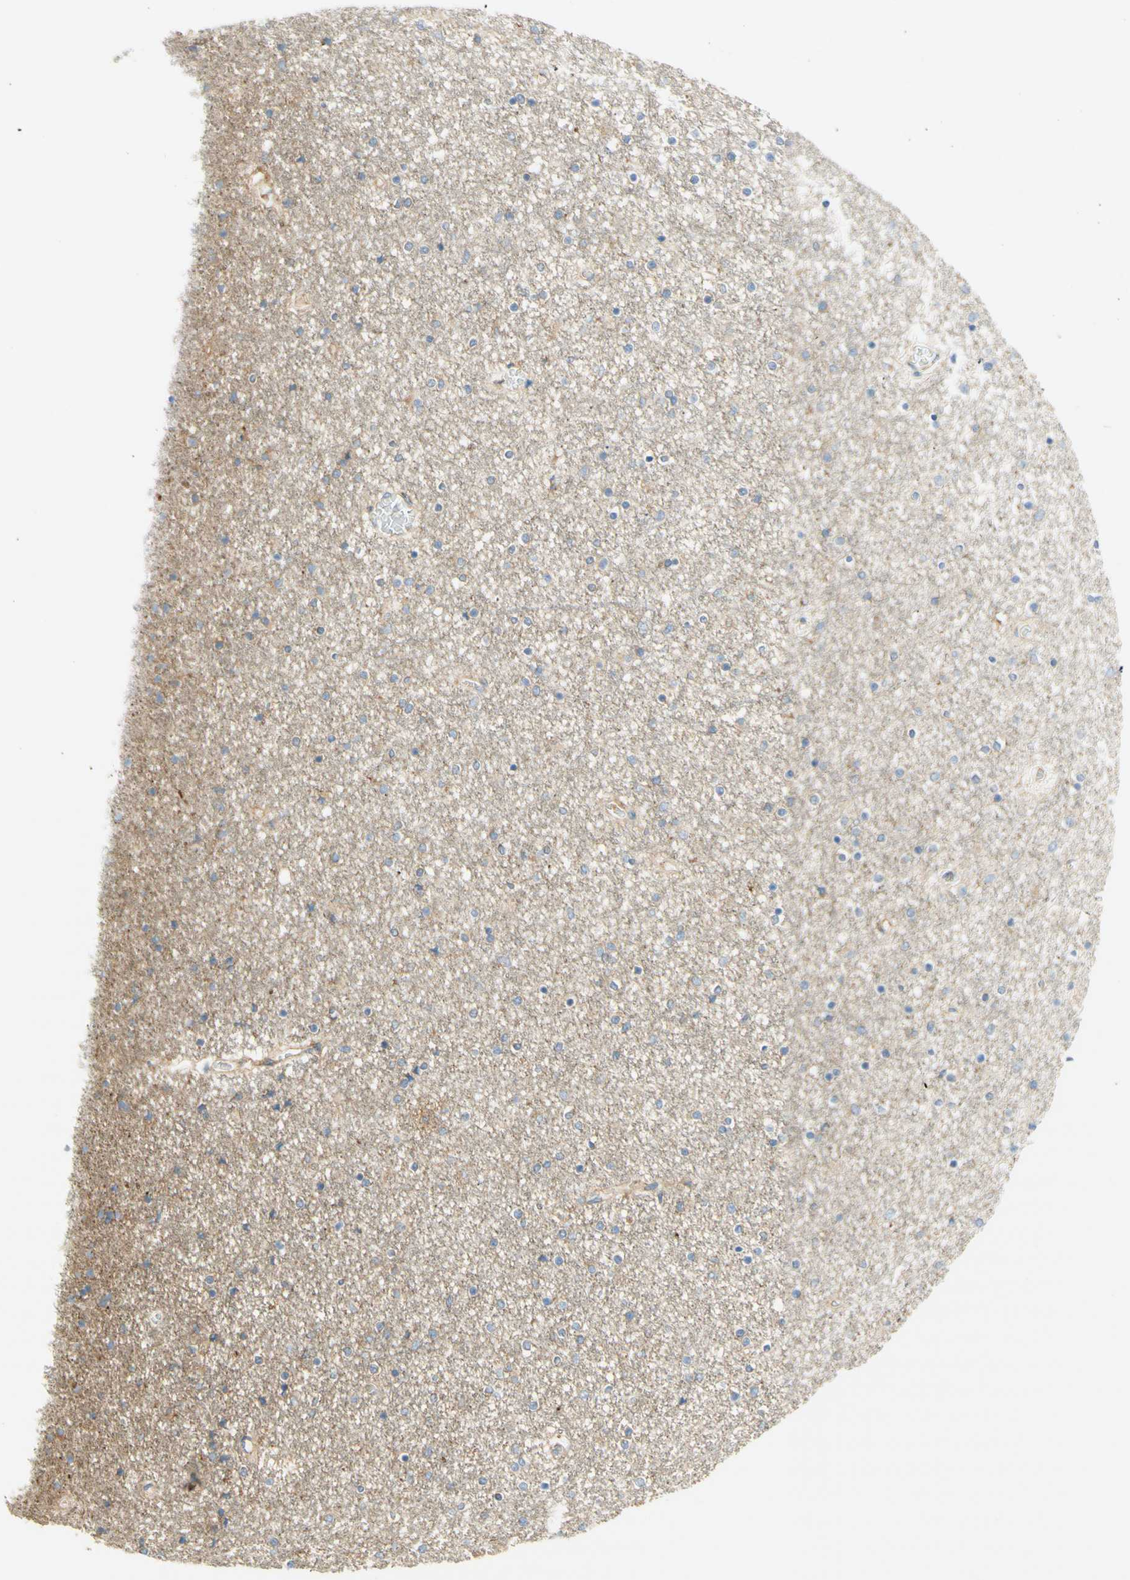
{"staining": {"intensity": "negative", "quantity": "none", "location": "none"}, "tissue": "caudate", "cell_type": "Glial cells", "image_type": "normal", "snomed": [{"axis": "morphology", "description": "Normal tissue, NOS"}, {"axis": "topography", "description": "Lateral ventricle wall"}], "caption": "A high-resolution micrograph shows IHC staining of benign caudate, which exhibits no significant positivity in glial cells.", "gene": "CLTC", "patient": {"sex": "female", "age": 54}}